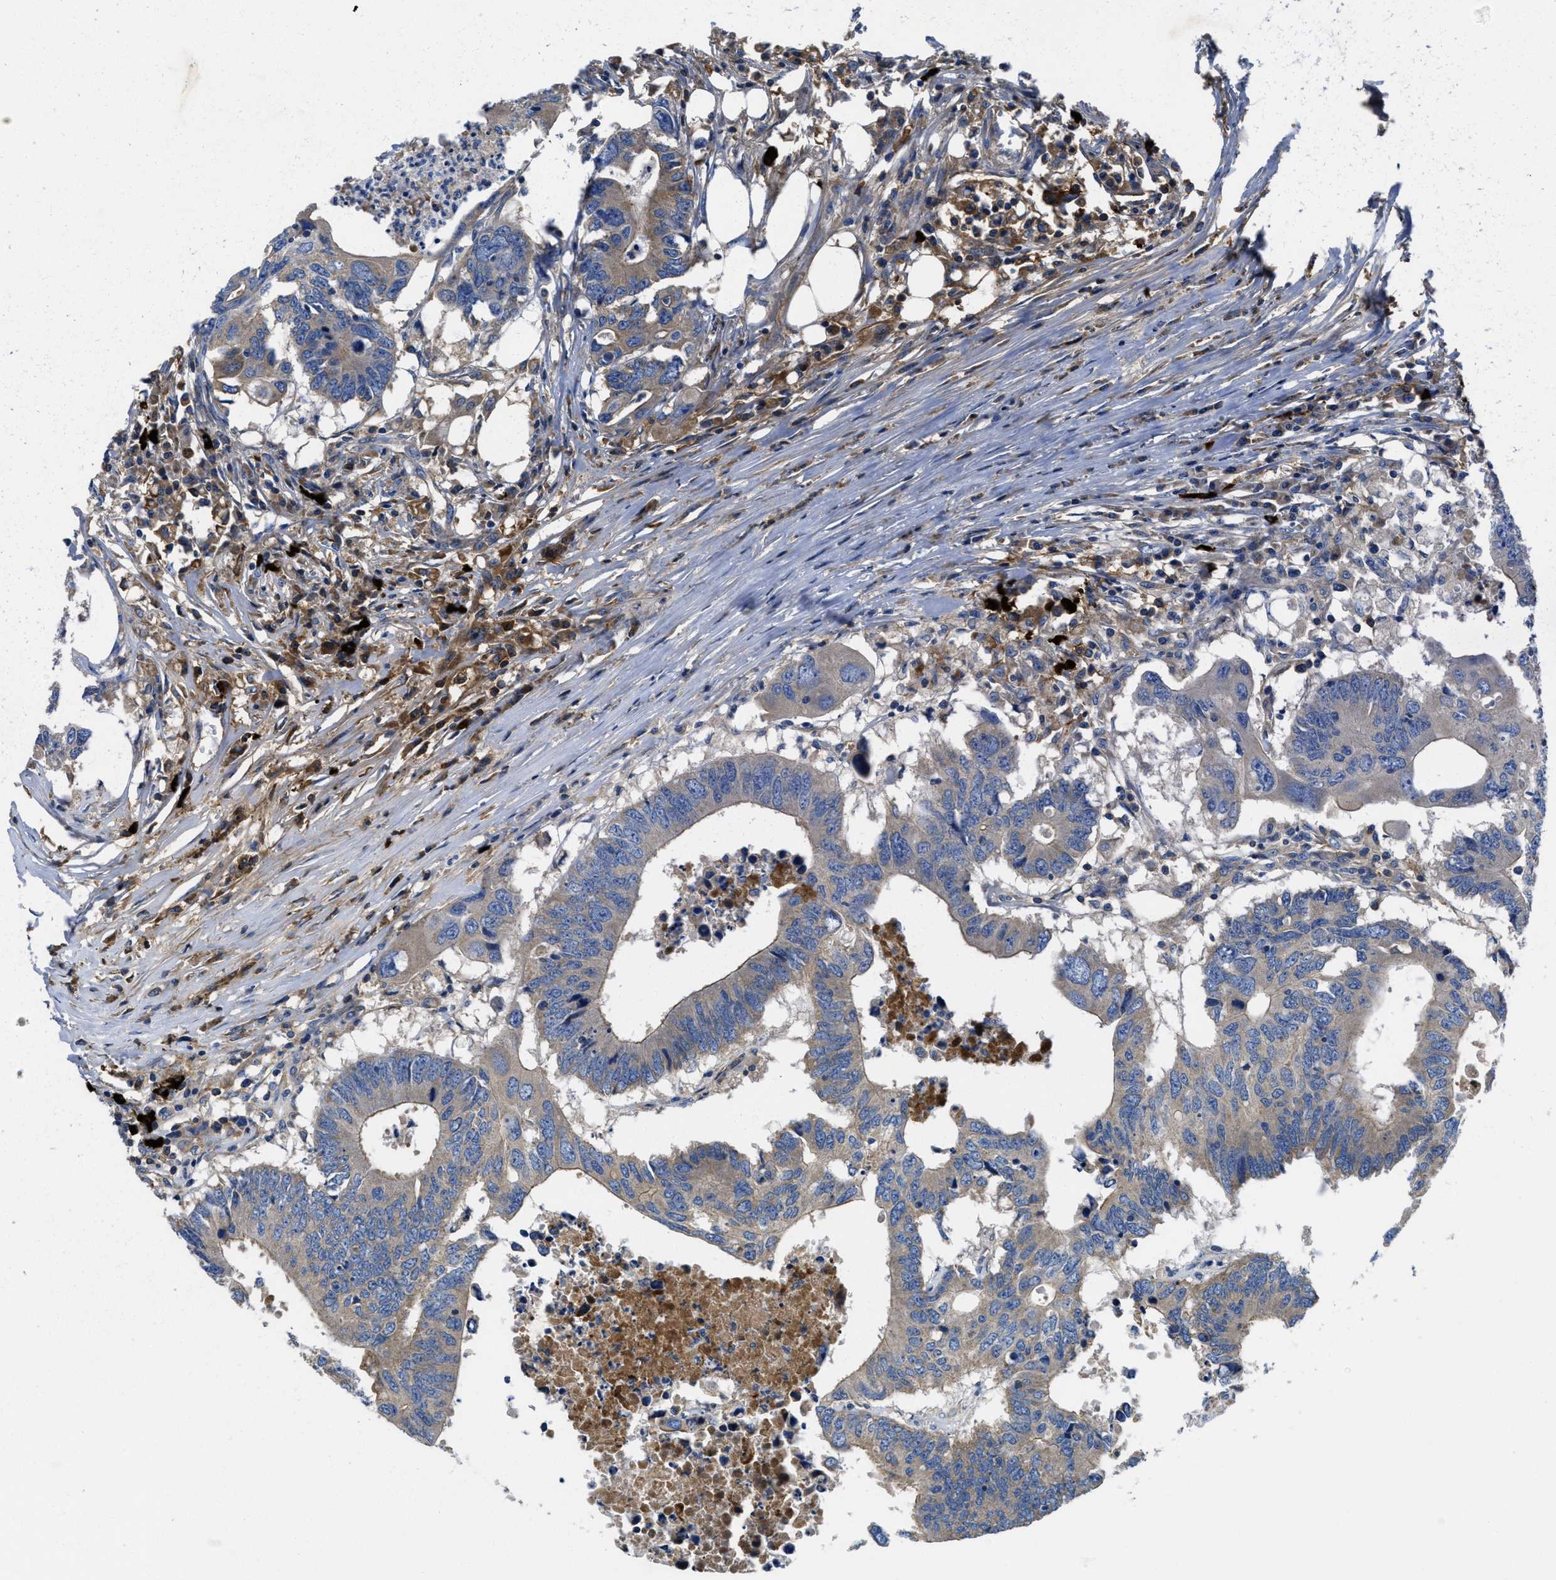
{"staining": {"intensity": "weak", "quantity": "25%-75%", "location": "cytoplasmic/membranous"}, "tissue": "colorectal cancer", "cell_type": "Tumor cells", "image_type": "cancer", "snomed": [{"axis": "morphology", "description": "Adenocarcinoma, NOS"}, {"axis": "topography", "description": "Colon"}], "caption": "Protein staining of colorectal adenocarcinoma tissue reveals weak cytoplasmic/membranous expression in approximately 25%-75% of tumor cells.", "gene": "GALK1", "patient": {"sex": "male", "age": 71}}